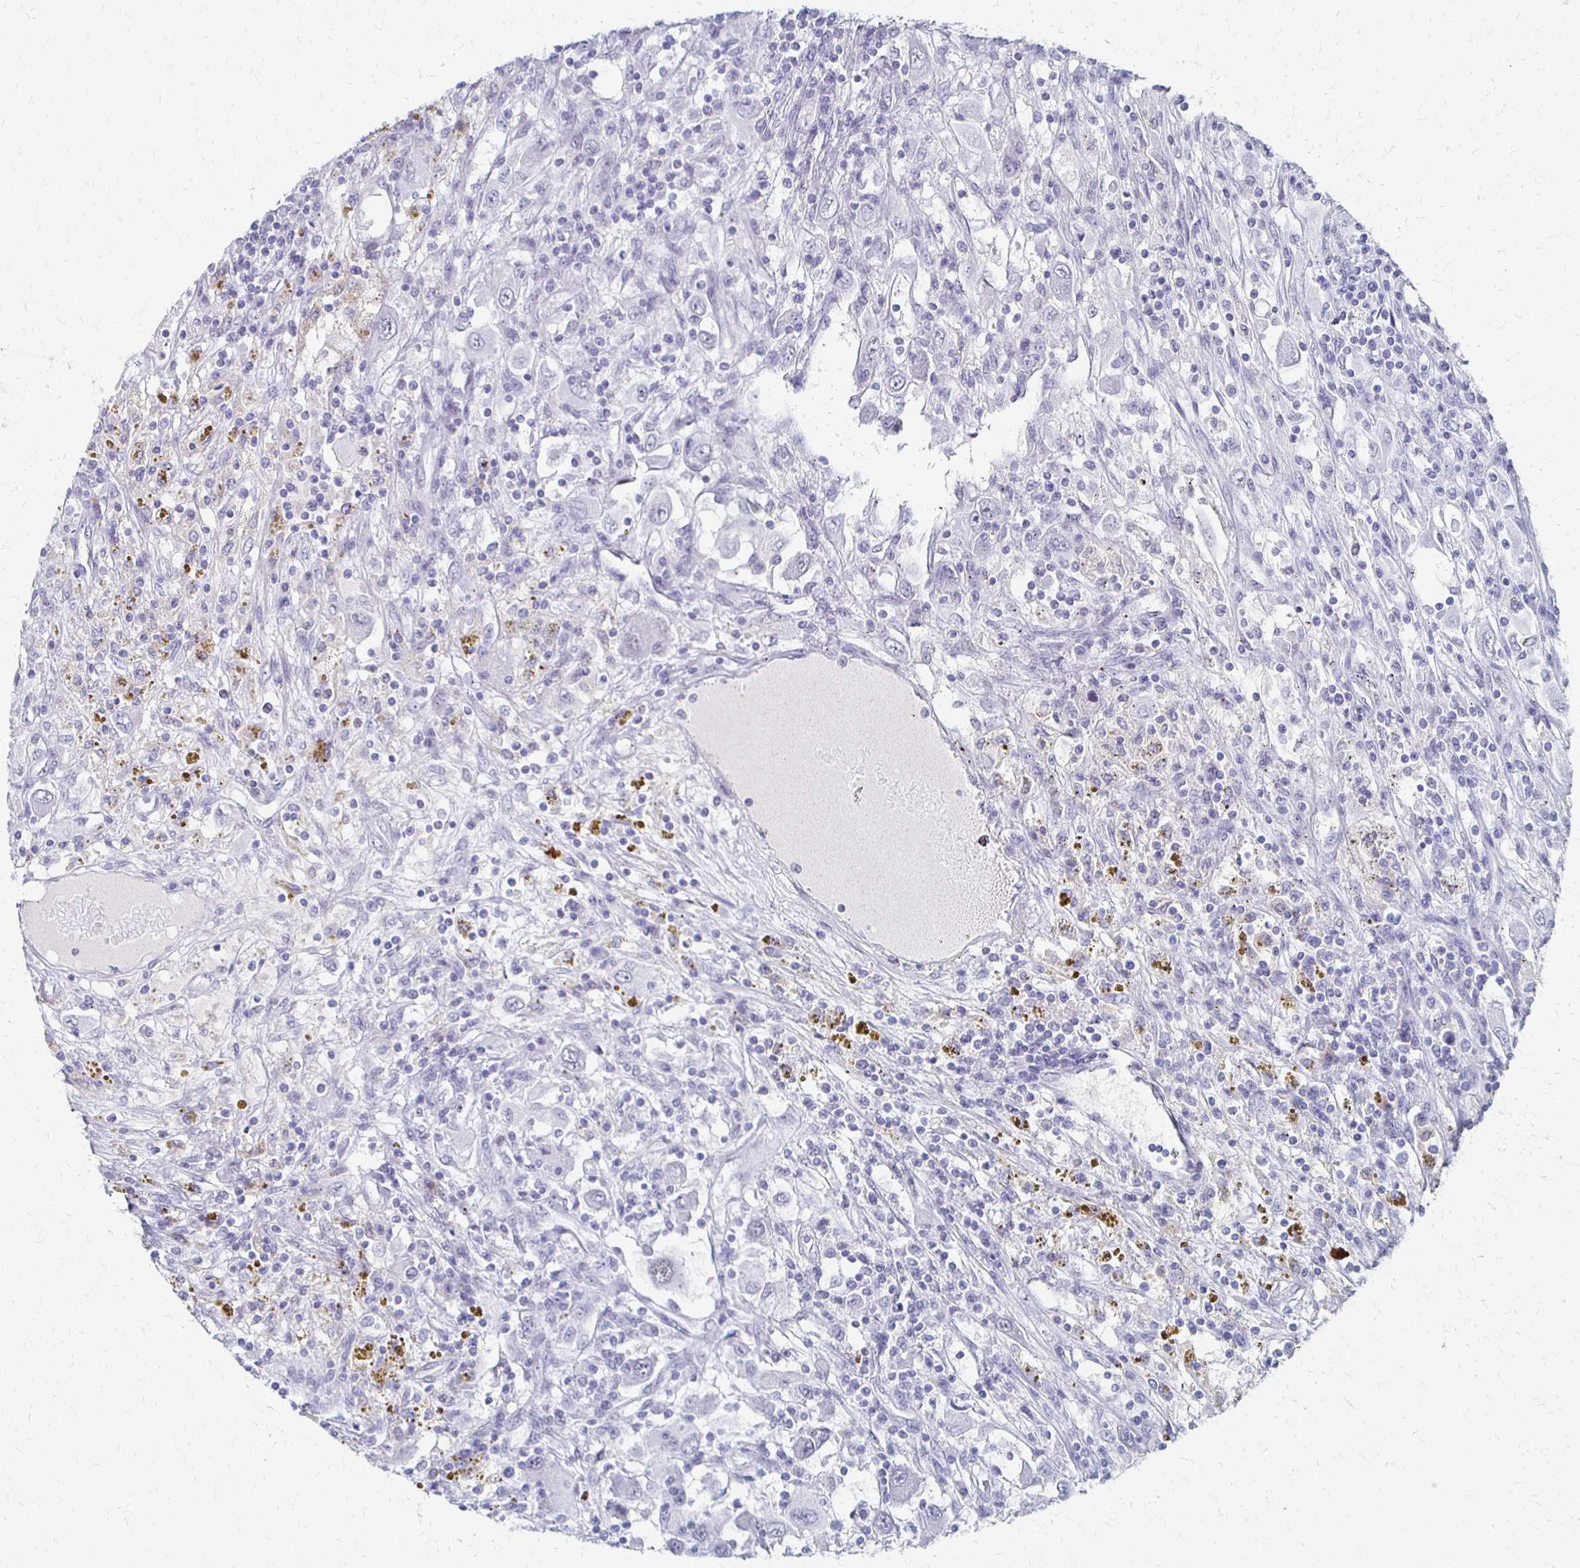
{"staining": {"intensity": "negative", "quantity": "none", "location": "none"}, "tissue": "renal cancer", "cell_type": "Tumor cells", "image_type": "cancer", "snomed": [{"axis": "morphology", "description": "Adenocarcinoma, NOS"}, {"axis": "topography", "description": "Kidney"}], "caption": "This histopathology image is of renal cancer stained with immunohistochemistry to label a protein in brown with the nuclei are counter-stained blue. There is no staining in tumor cells. (DAB IHC with hematoxylin counter stain).", "gene": "CXCR2", "patient": {"sex": "female", "age": 67}}